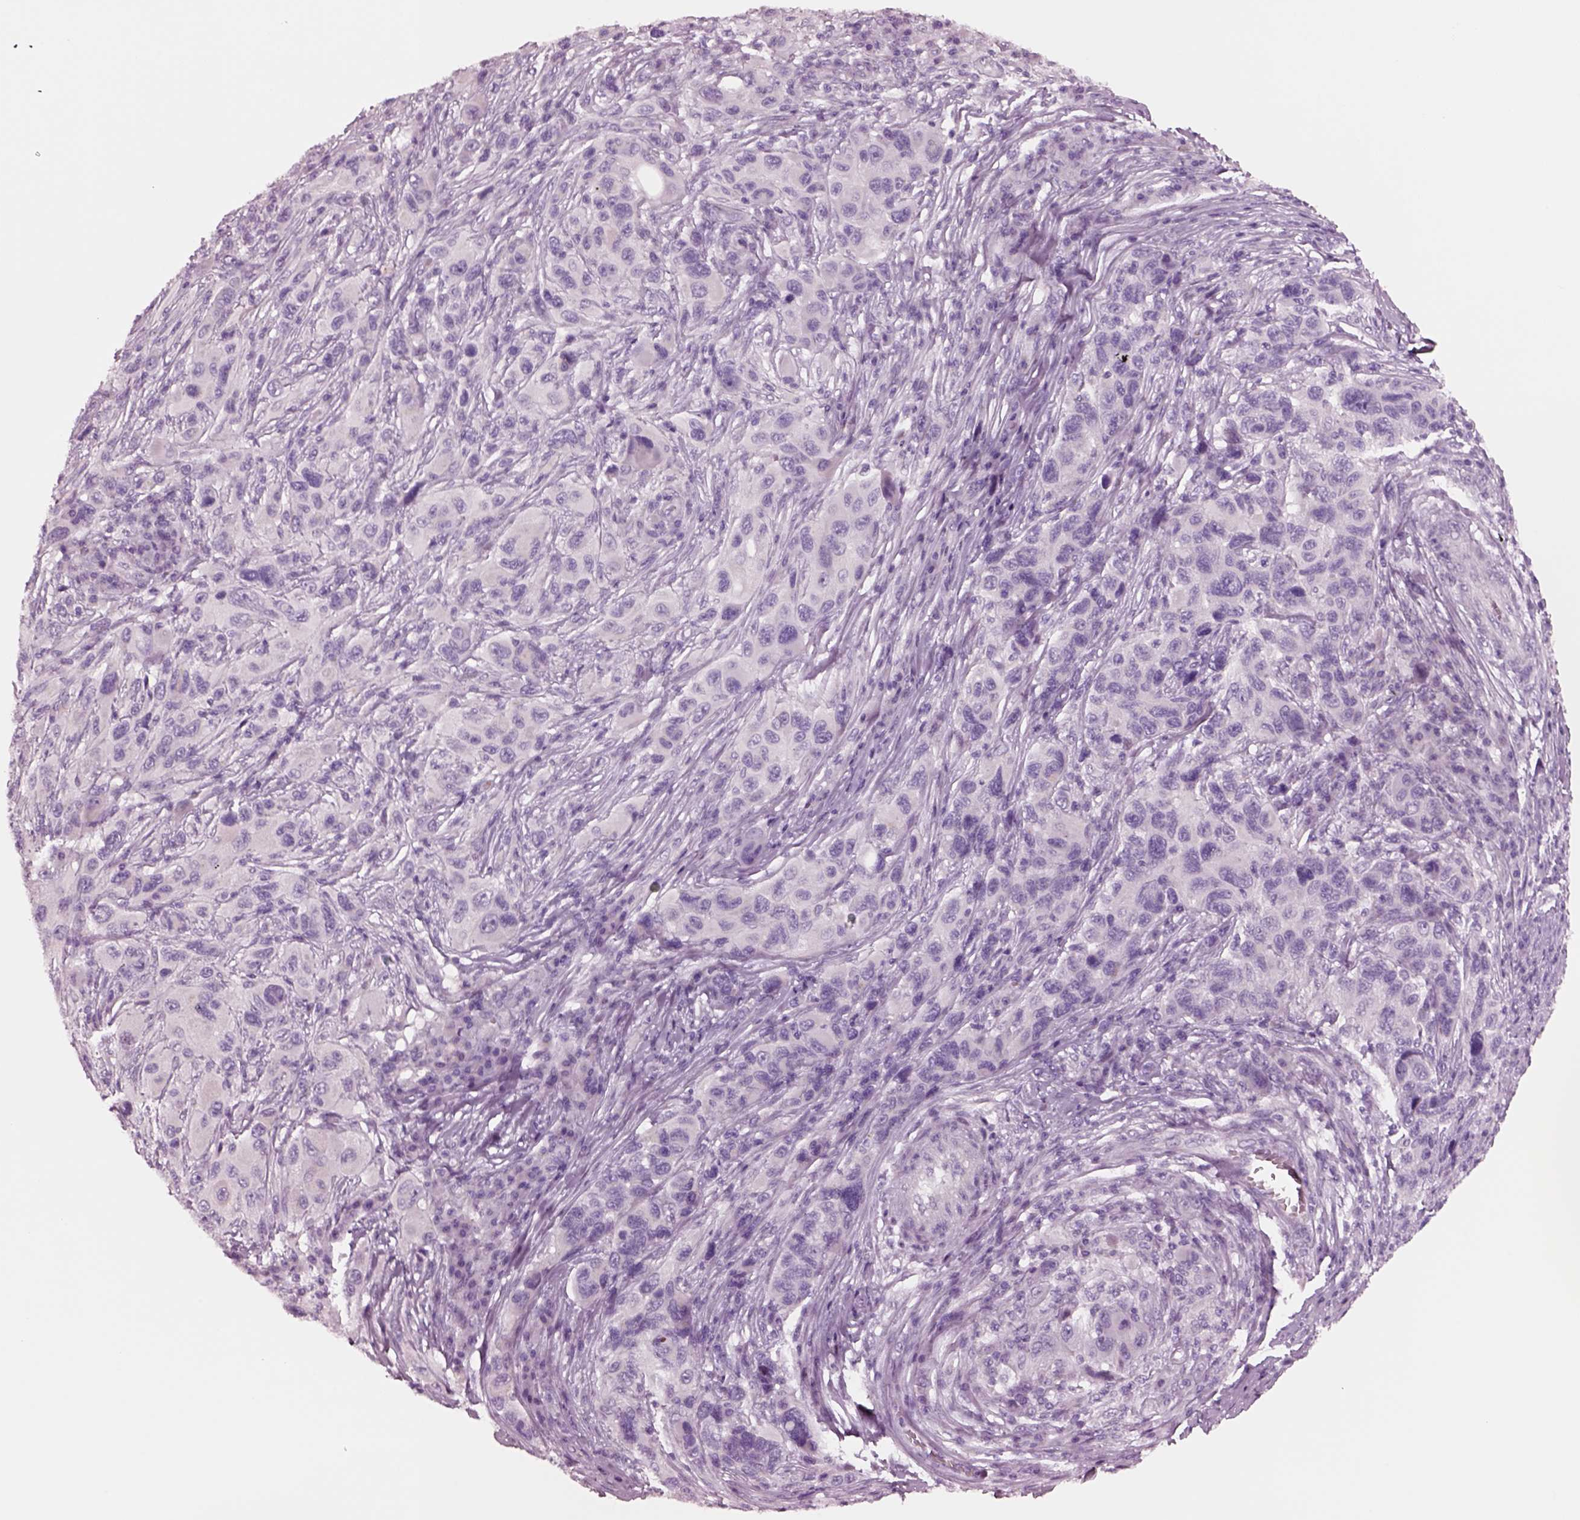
{"staining": {"intensity": "negative", "quantity": "none", "location": "none"}, "tissue": "melanoma", "cell_type": "Tumor cells", "image_type": "cancer", "snomed": [{"axis": "morphology", "description": "Malignant melanoma, NOS"}, {"axis": "topography", "description": "Skin"}], "caption": "Micrograph shows no protein positivity in tumor cells of melanoma tissue.", "gene": "NMRK2", "patient": {"sex": "male", "age": 53}}